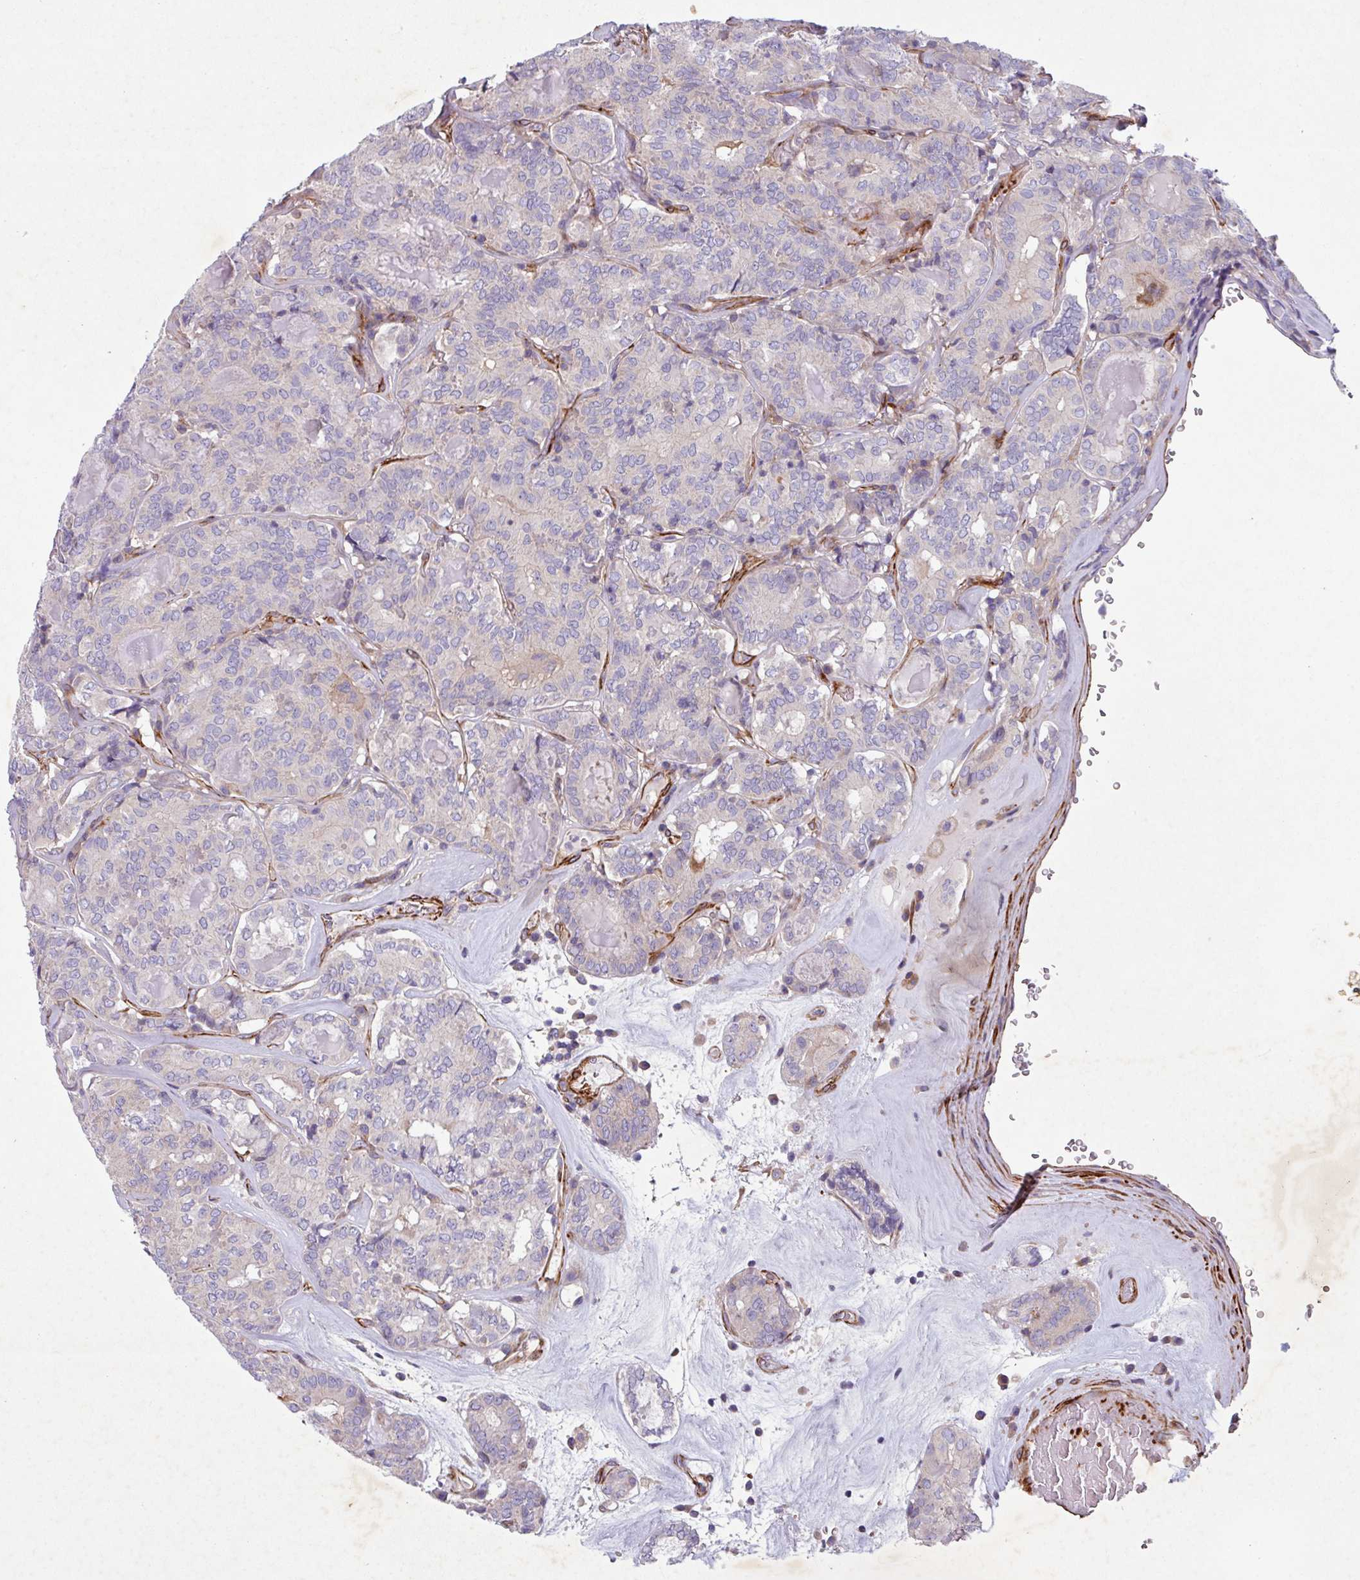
{"staining": {"intensity": "negative", "quantity": "none", "location": "none"}, "tissue": "thyroid cancer", "cell_type": "Tumor cells", "image_type": "cancer", "snomed": [{"axis": "morphology", "description": "Papillary adenocarcinoma, NOS"}, {"axis": "topography", "description": "Thyroid gland"}], "caption": "Immunohistochemical staining of human thyroid cancer (papillary adenocarcinoma) displays no significant expression in tumor cells.", "gene": "ATP2C2", "patient": {"sex": "female", "age": 72}}